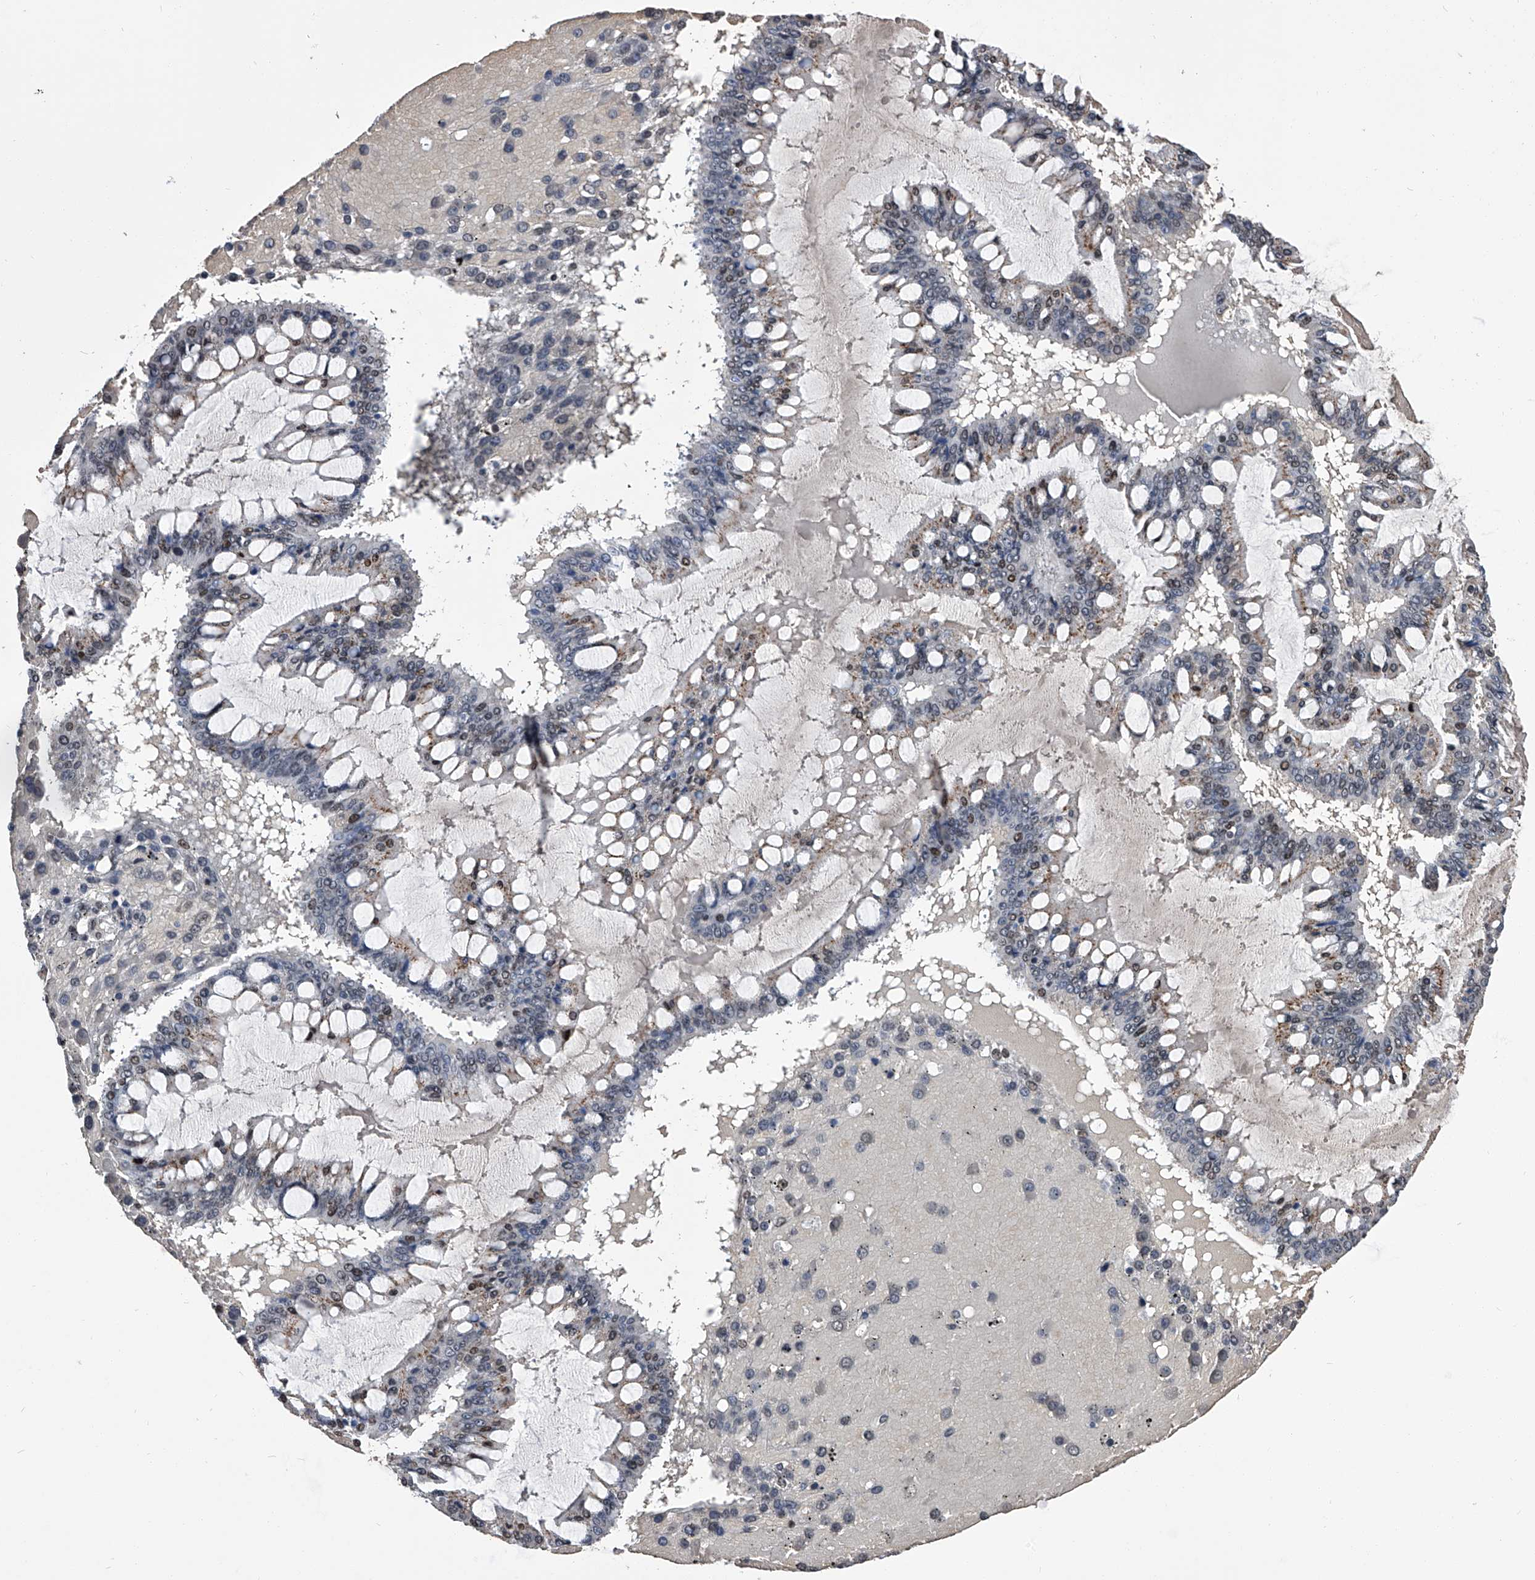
{"staining": {"intensity": "moderate", "quantity": "25%-75%", "location": "nuclear"}, "tissue": "ovarian cancer", "cell_type": "Tumor cells", "image_type": "cancer", "snomed": [{"axis": "morphology", "description": "Cystadenocarcinoma, mucinous, NOS"}, {"axis": "topography", "description": "Ovary"}], "caption": "A photomicrograph of human mucinous cystadenocarcinoma (ovarian) stained for a protein exhibits moderate nuclear brown staining in tumor cells. The protein is shown in brown color, while the nuclei are stained blue.", "gene": "SIM2", "patient": {"sex": "female", "age": 73}}